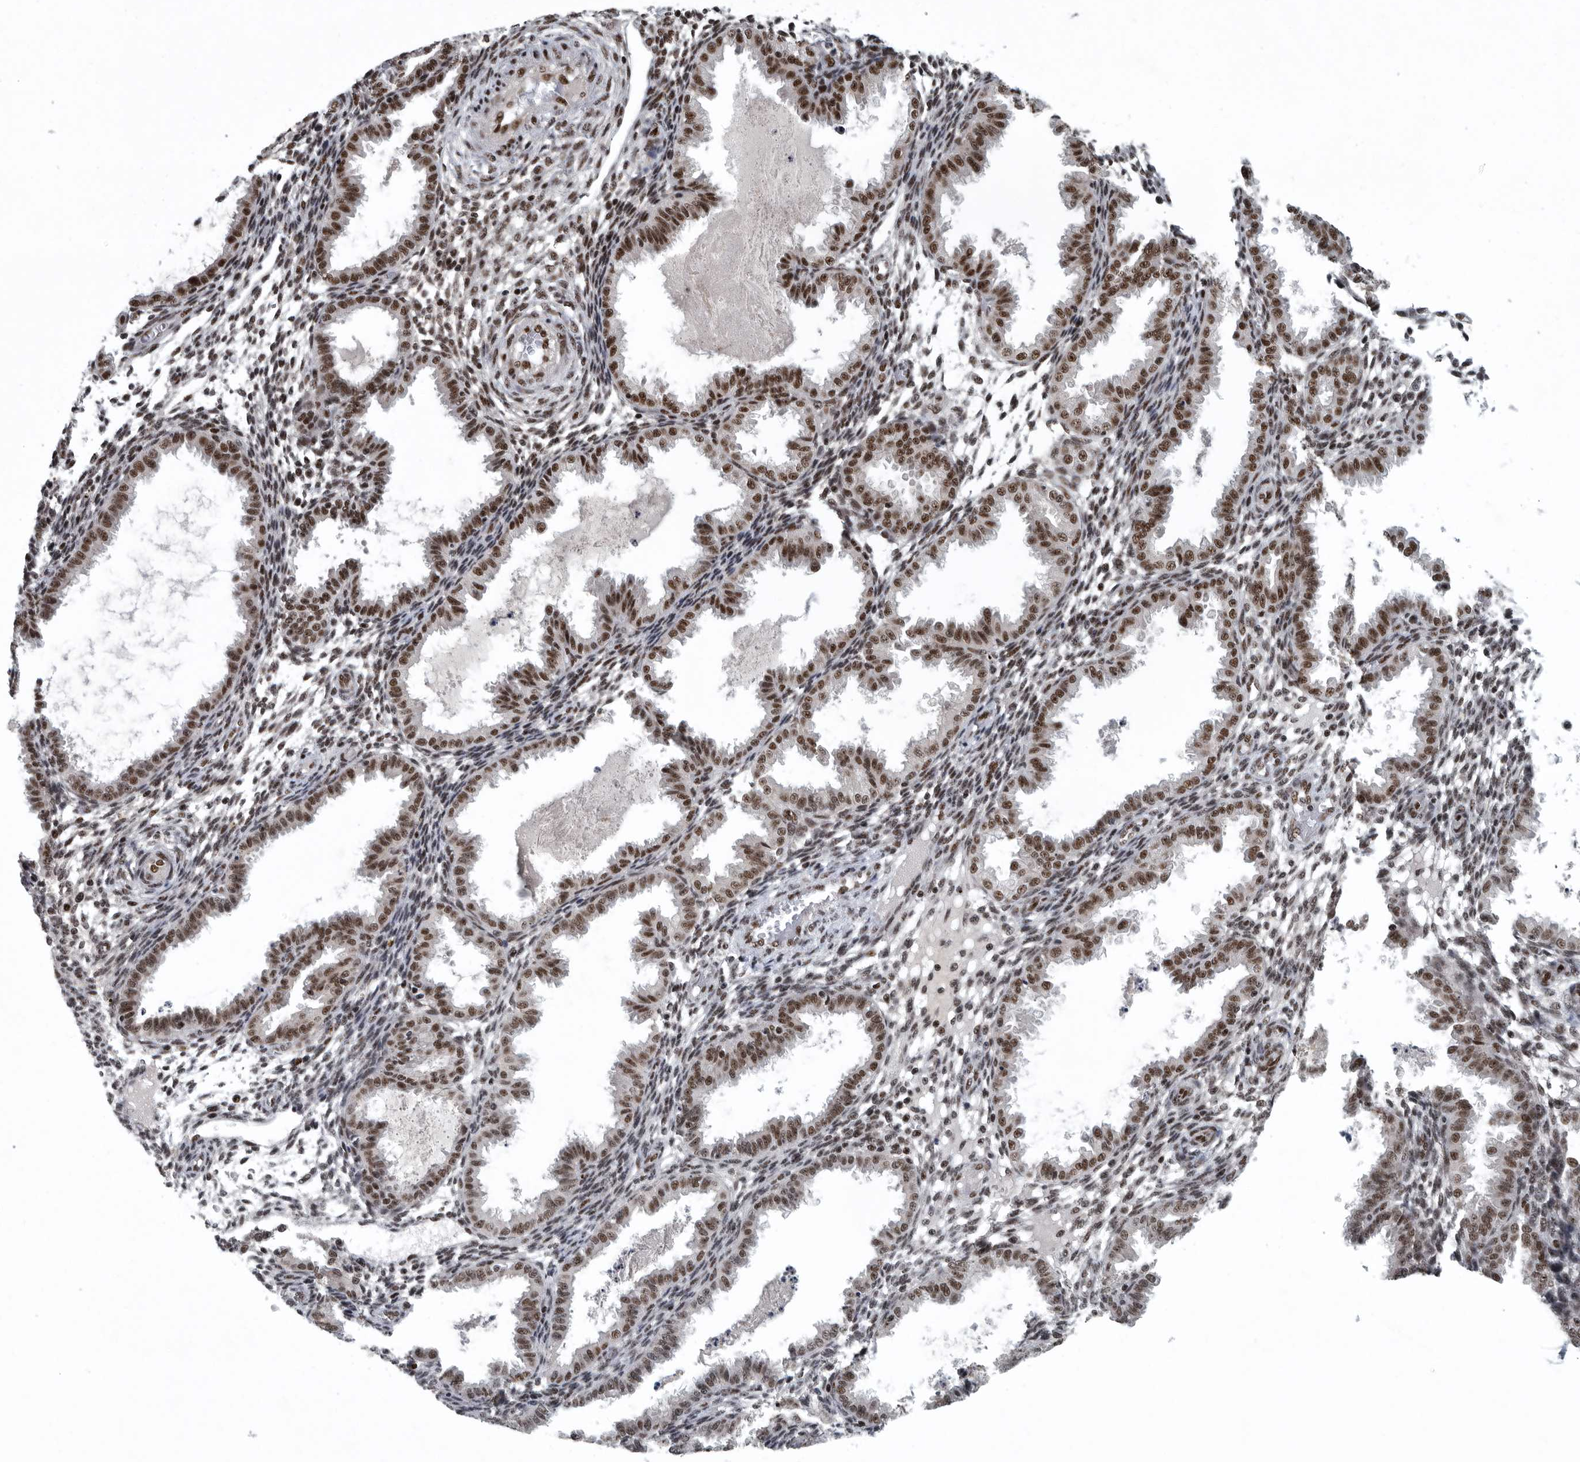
{"staining": {"intensity": "moderate", "quantity": "25%-75%", "location": "nuclear"}, "tissue": "endometrium", "cell_type": "Cells in endometrial stroma", "image_type": "normal", "snomed": [{"axis": "morphology", "description": "Normal tissue, NOS"}, {"axis": "topography", "description": "Endometrium"}], "caption": "Human endometrium stained for a protein (brown) demonstrates moderate nuclear positive expression in approximately 25%-75% of cells in endometrial stroma.", "gene": "SENP7", "patient": {"sex": "female", "age": 33}}